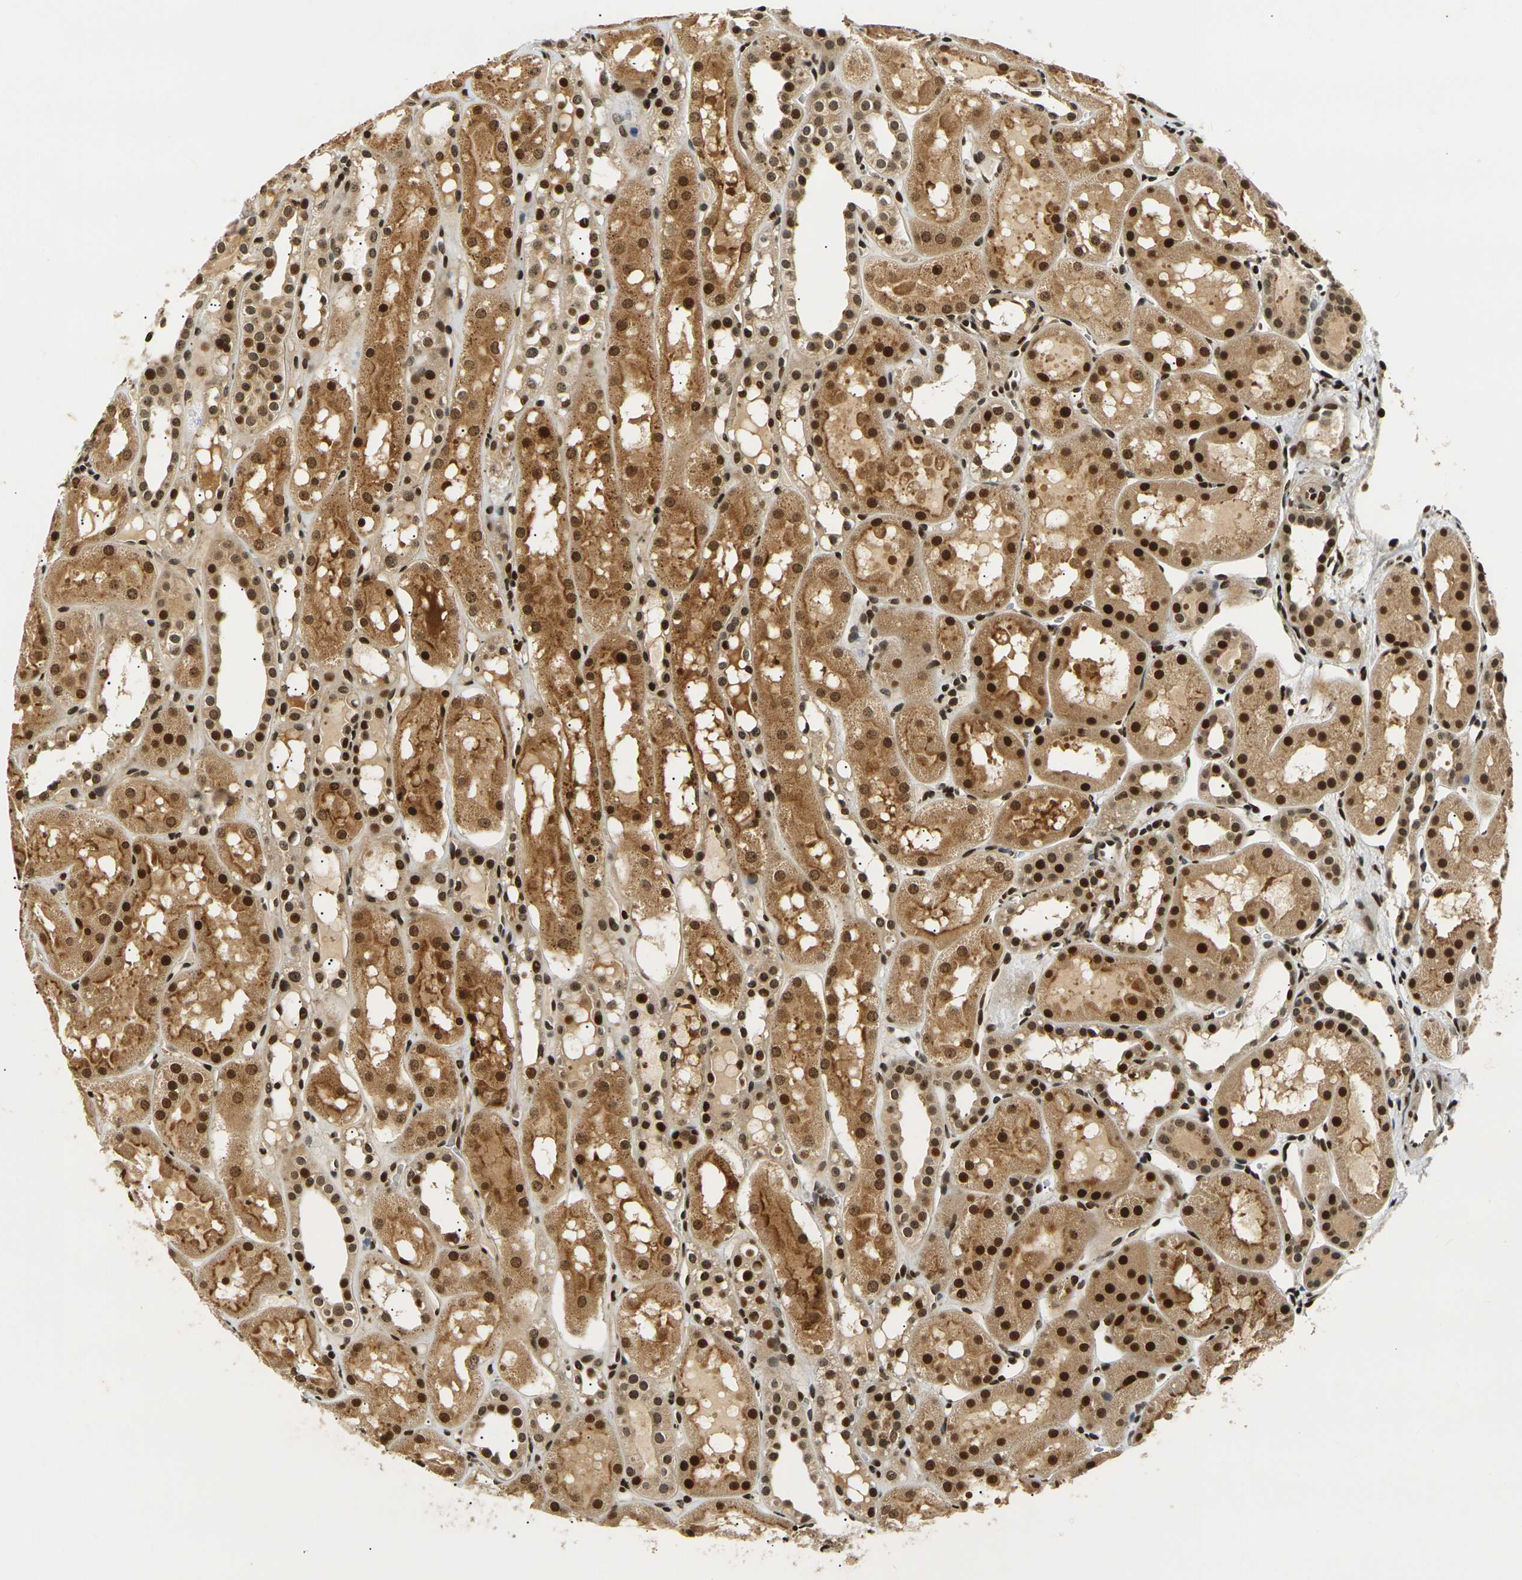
{"staining": {"intensity": "moderate", "quantity": "25%-75%", "location": "nuclear"}, "tissue": "kidney", "cell_type": "Cells in glomeruli", "image_type": "normal", "snomed": [{"axis": "morphology", "description": "Normal tissue, NOS"}, {"axis": "topography", "description": "Kidney"}, {"axis": "topography", "description": "Urinary bladder"}], "caption": "High-power microscopy captured an immunohistochemistry histopathology image of benign kidney, revealing moderate nuclear staining in approximately 25%-75% of cells in glomeruli. The staining was performed using DAB (3,3'-diaminobenzidine), with brown indicating positive protein expression. Nuclei are stained blue with hematoxylin.", "gene": "ACTL6A", "patient": {"sex": "male", "age": 16}}